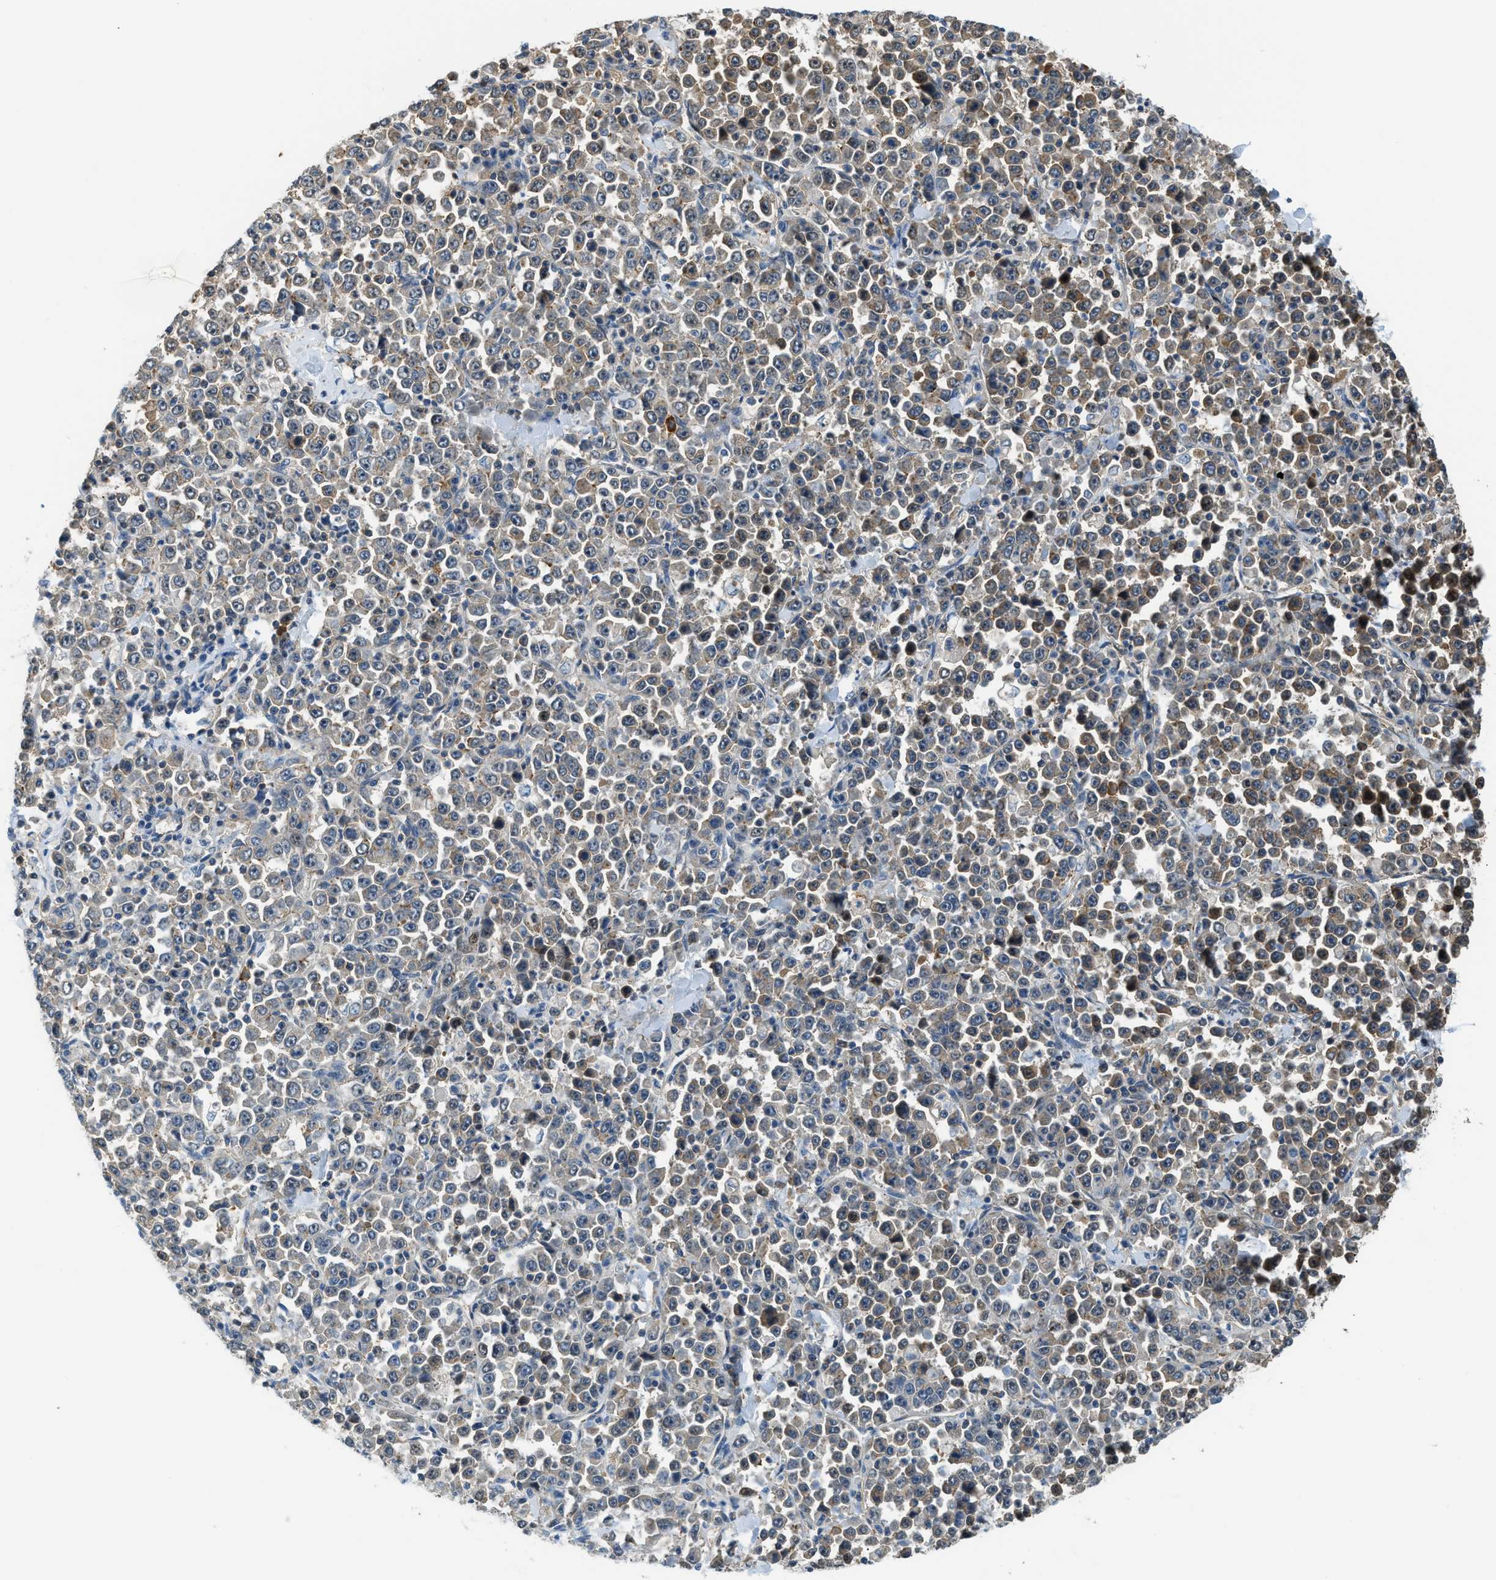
{"staining": {"intensity": "moderate", "quantity": "25%-75%", "location": "cytoplasmic/membranous"}, "tissue": "stomach cancer", "cell_type": "Tumor cells", "image_type": "cancer", "snomed": [{"axis": "morphology", "description": "Normal tissue, NOS"}, {"axis": "morphology", "description": "Adenocarcinoma, NOS"}, {"axis": "topography", "description": "Stomach, upper"}, {"axis": "topography", "description": "Stomach"}], "caption": "Brown immunohistochemical staining in stomach adenocarcinoma demonstrates moderate cytoplasmic/membranous staining in about 25%-75% of tumor cells.", "gene": "CBLB", "patient": {"sex": "male", "age": 59}}